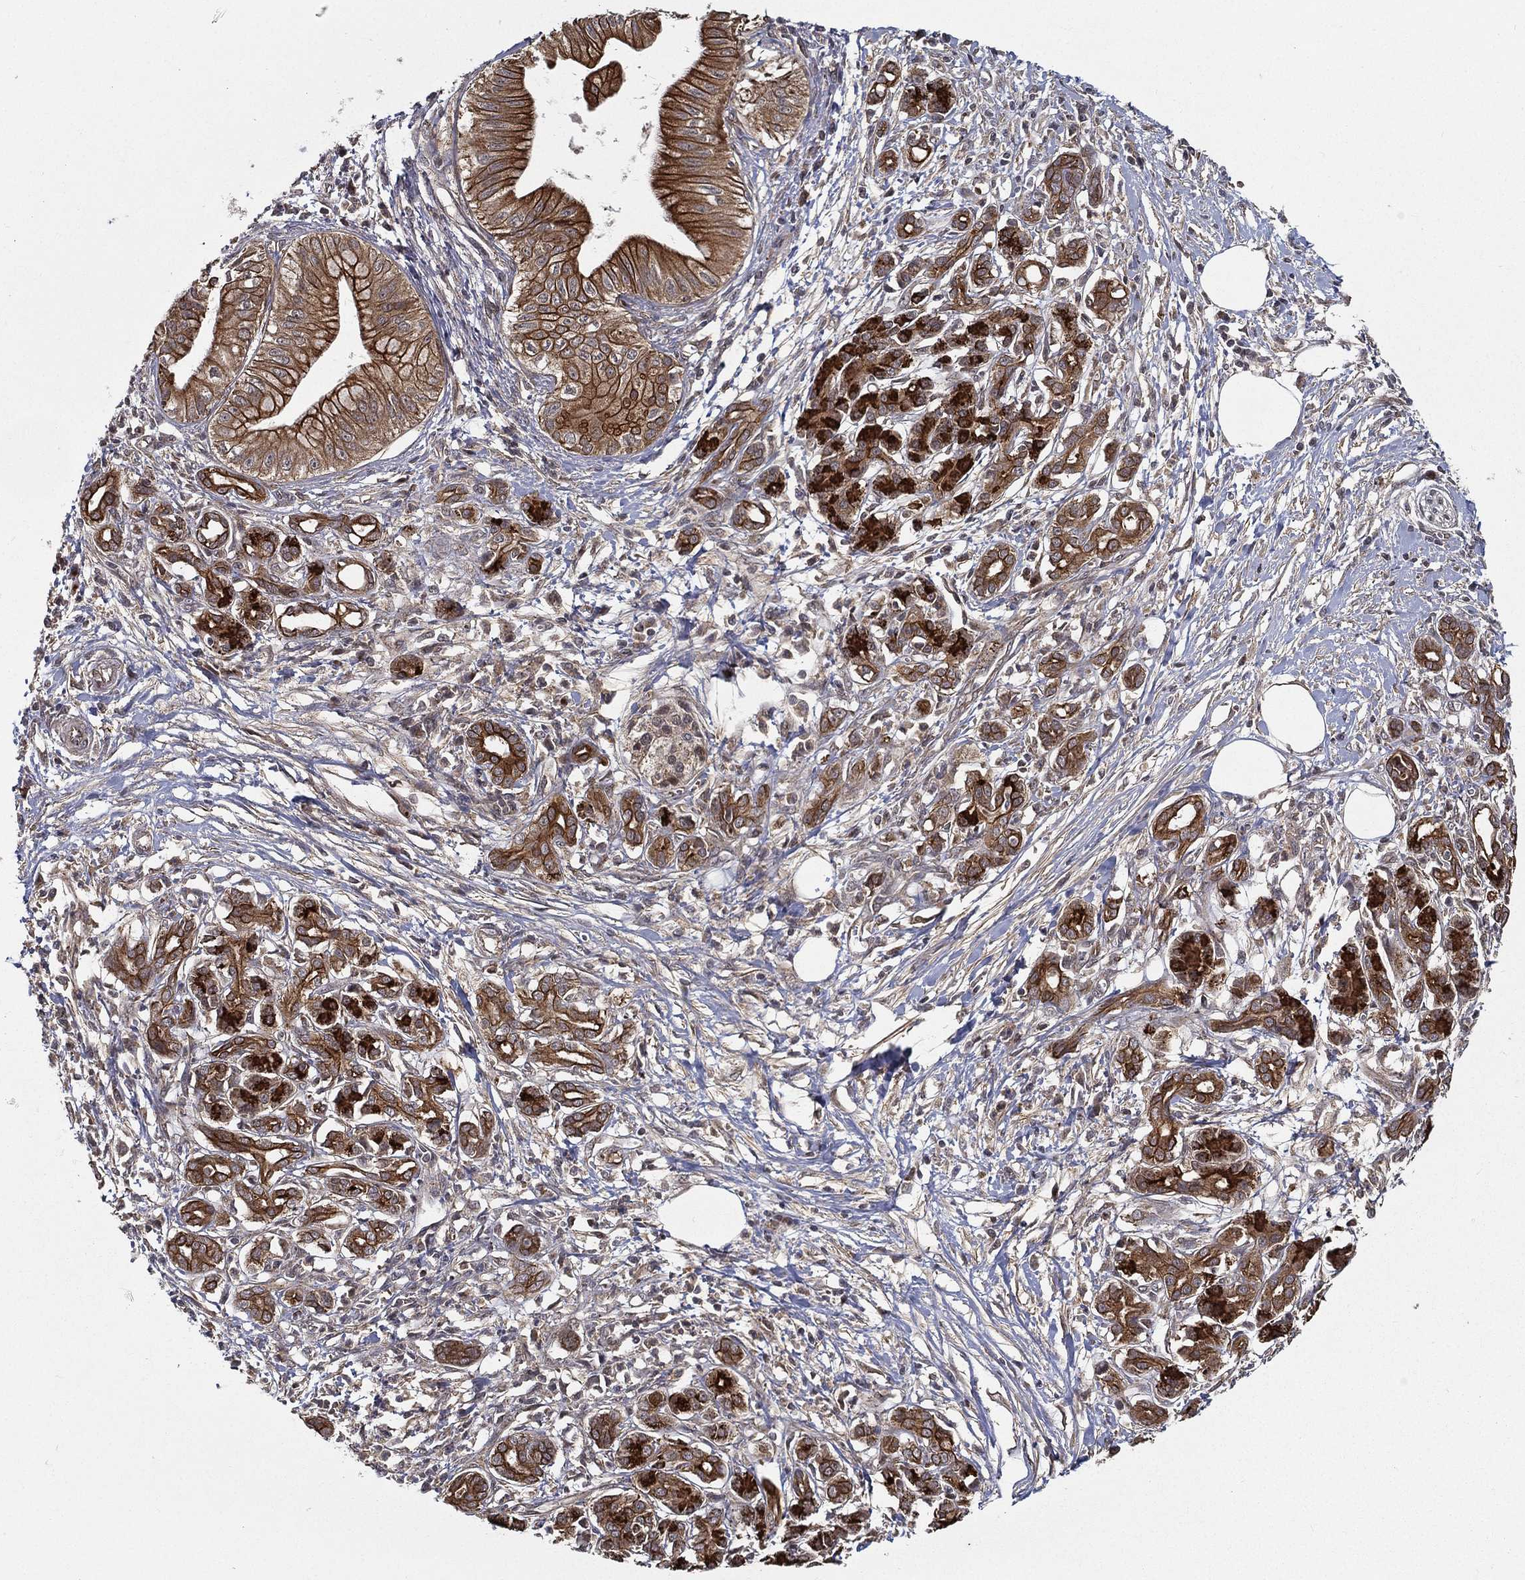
{"staining": {"intensity": "strong", "quantity": ">75%", "location": "cytoplasmic/membranous"}, "tissue": "pancreatic cancer", "cell_type": "Tumor cells", "image_type": "cancer", "snomed": [{"axis": "morphology", "description": "Adenocarcinoma, NOS"}, {"axis": "topography", "description": "Pancreas"}], "caption": "Tumor cells exhibit high levels of strong cytoplasmic/membranous staining in about >75% of cells in human pancreatic adenocarcinoma.", "gene": "UACA", "patient": {"sex": "male", "age": 72}}